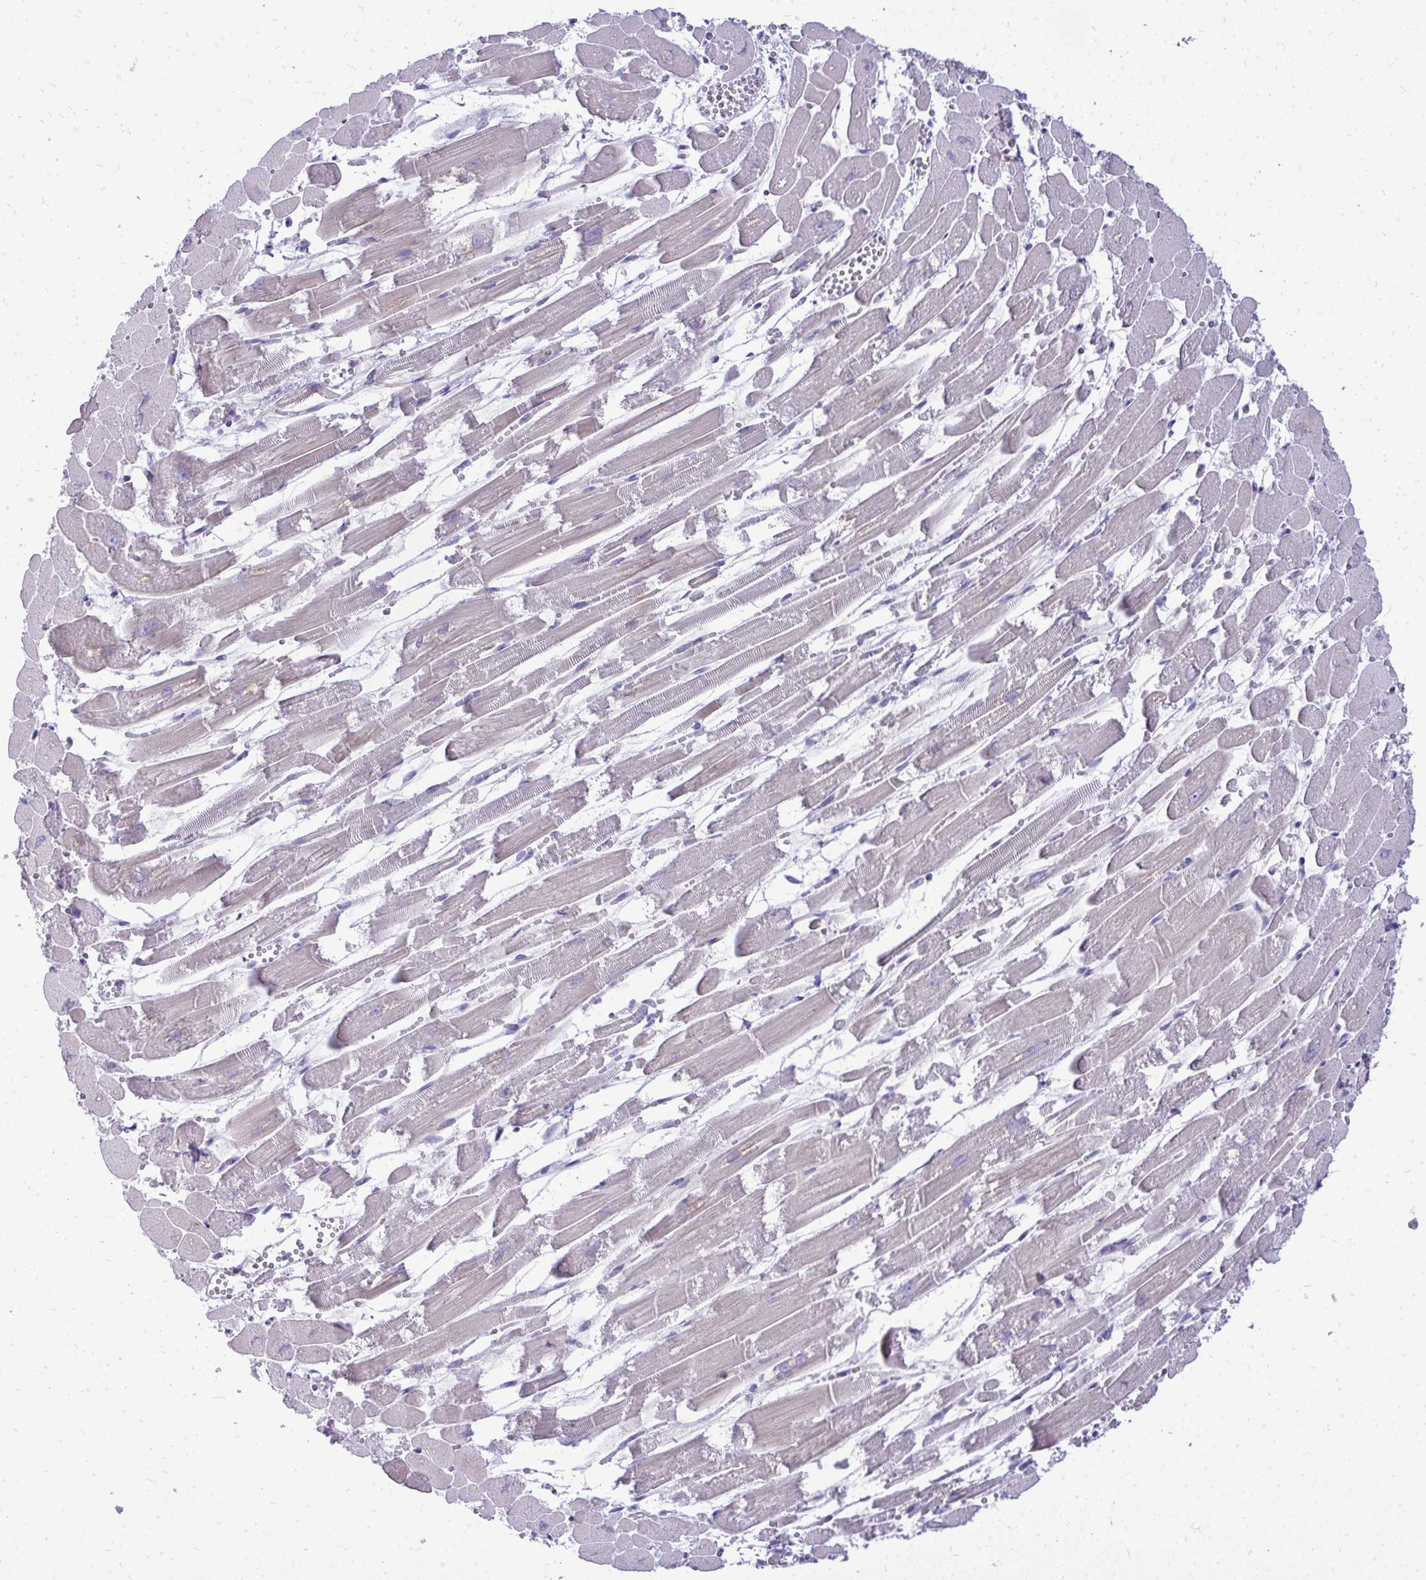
{"staining": {"intensity": "weak", "quantity": "25%-75%", "location": "cytoplasmic/membranous"}, "tissue": "heart muscle", "cell_type": "Cardiomyocytes", "image_type": "normal", "snomed": [{"axis": "morphology", "description": "Normal tissue, NOS"}, {"axis": "topography", "description": "Heart"}], "caption": "Weak cytoplasmic/membranous expression is present in approximately 25%-75% of cardiomyocytes in unremarkable heart muscle. Nuclei are stained in blue.", "gene": "OR8D1", "patient": {"sex": "female", "age": 52}}